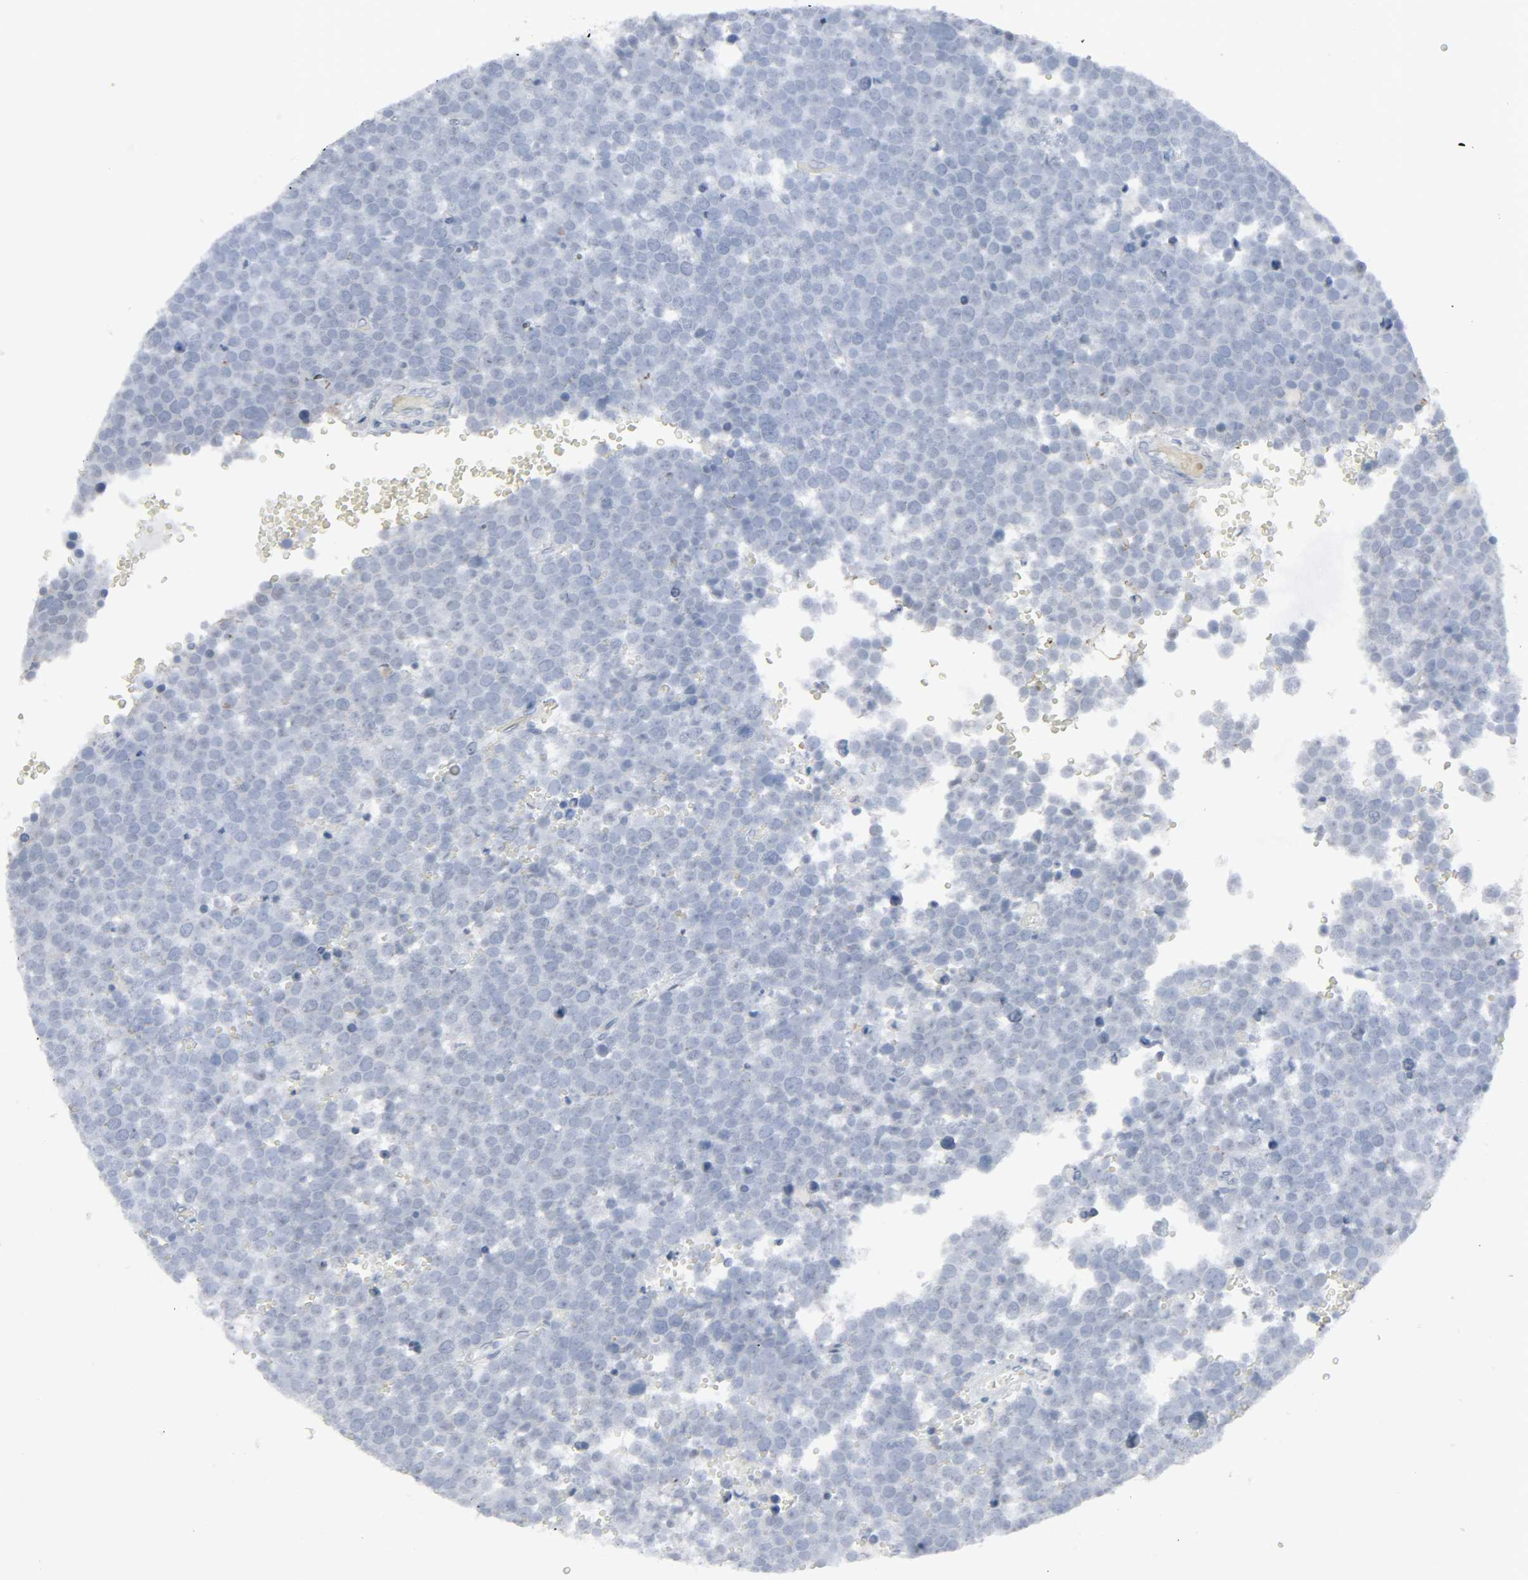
{"staining": {"intensity": "negative", "quantity": "none", "location": "none"}, "tissue": "testis cancer", "cell_type": "Tumor cells", "image_type": "cancer", "snomed": [{"axis": "morphology", "description": "Seminoma, NOS"}, {"axis": "topography", "description": "Testis"}], "caption": "The micrograph displays no staining of tumor cells in seminoma (testis).", "gene": "ZNF222", "patient": {"sex": "male", "age": 71}}